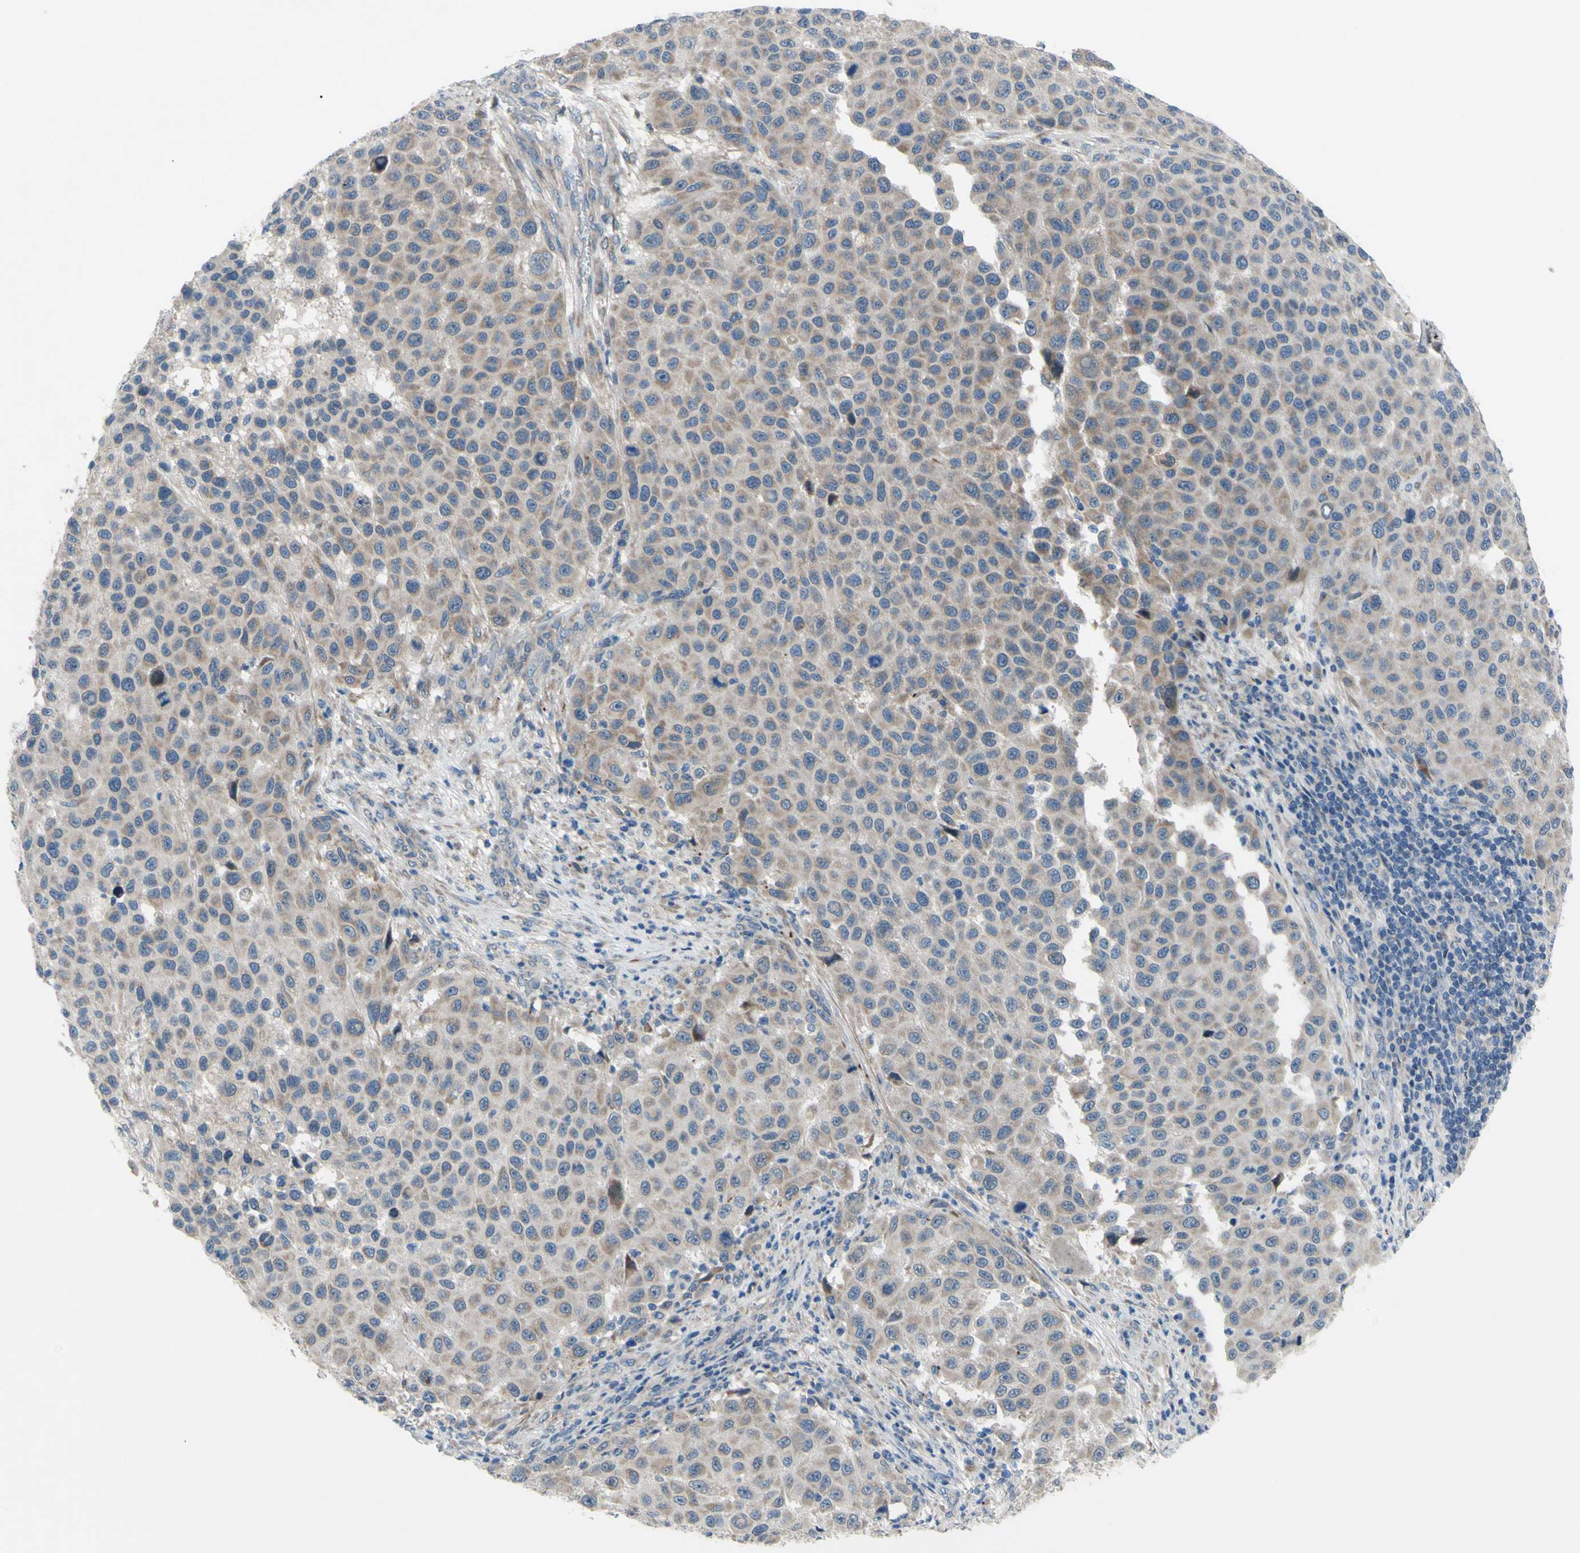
{"staining": {"intensity": "moderate", "quantity": "25%-75%", "location": "cytoplasmic/membranous"}, "tissue": "melanoma", "cell_type": "Tumor cells", "image_type": "cancer", "snomed": [{"axis": "morphology", "description": "Malignant melanoma, Metastatic site"}, {"axis": "topography", "description": "Lymph node"}], "caption": "Immunohistochemical staining of human melanoma reveals moderate cytoplasmic/membranous protein expression in about 25%-75% of tumor cells.", "gene": "GRAMD2B", "patient": {"sex": "male", "age": 61}}